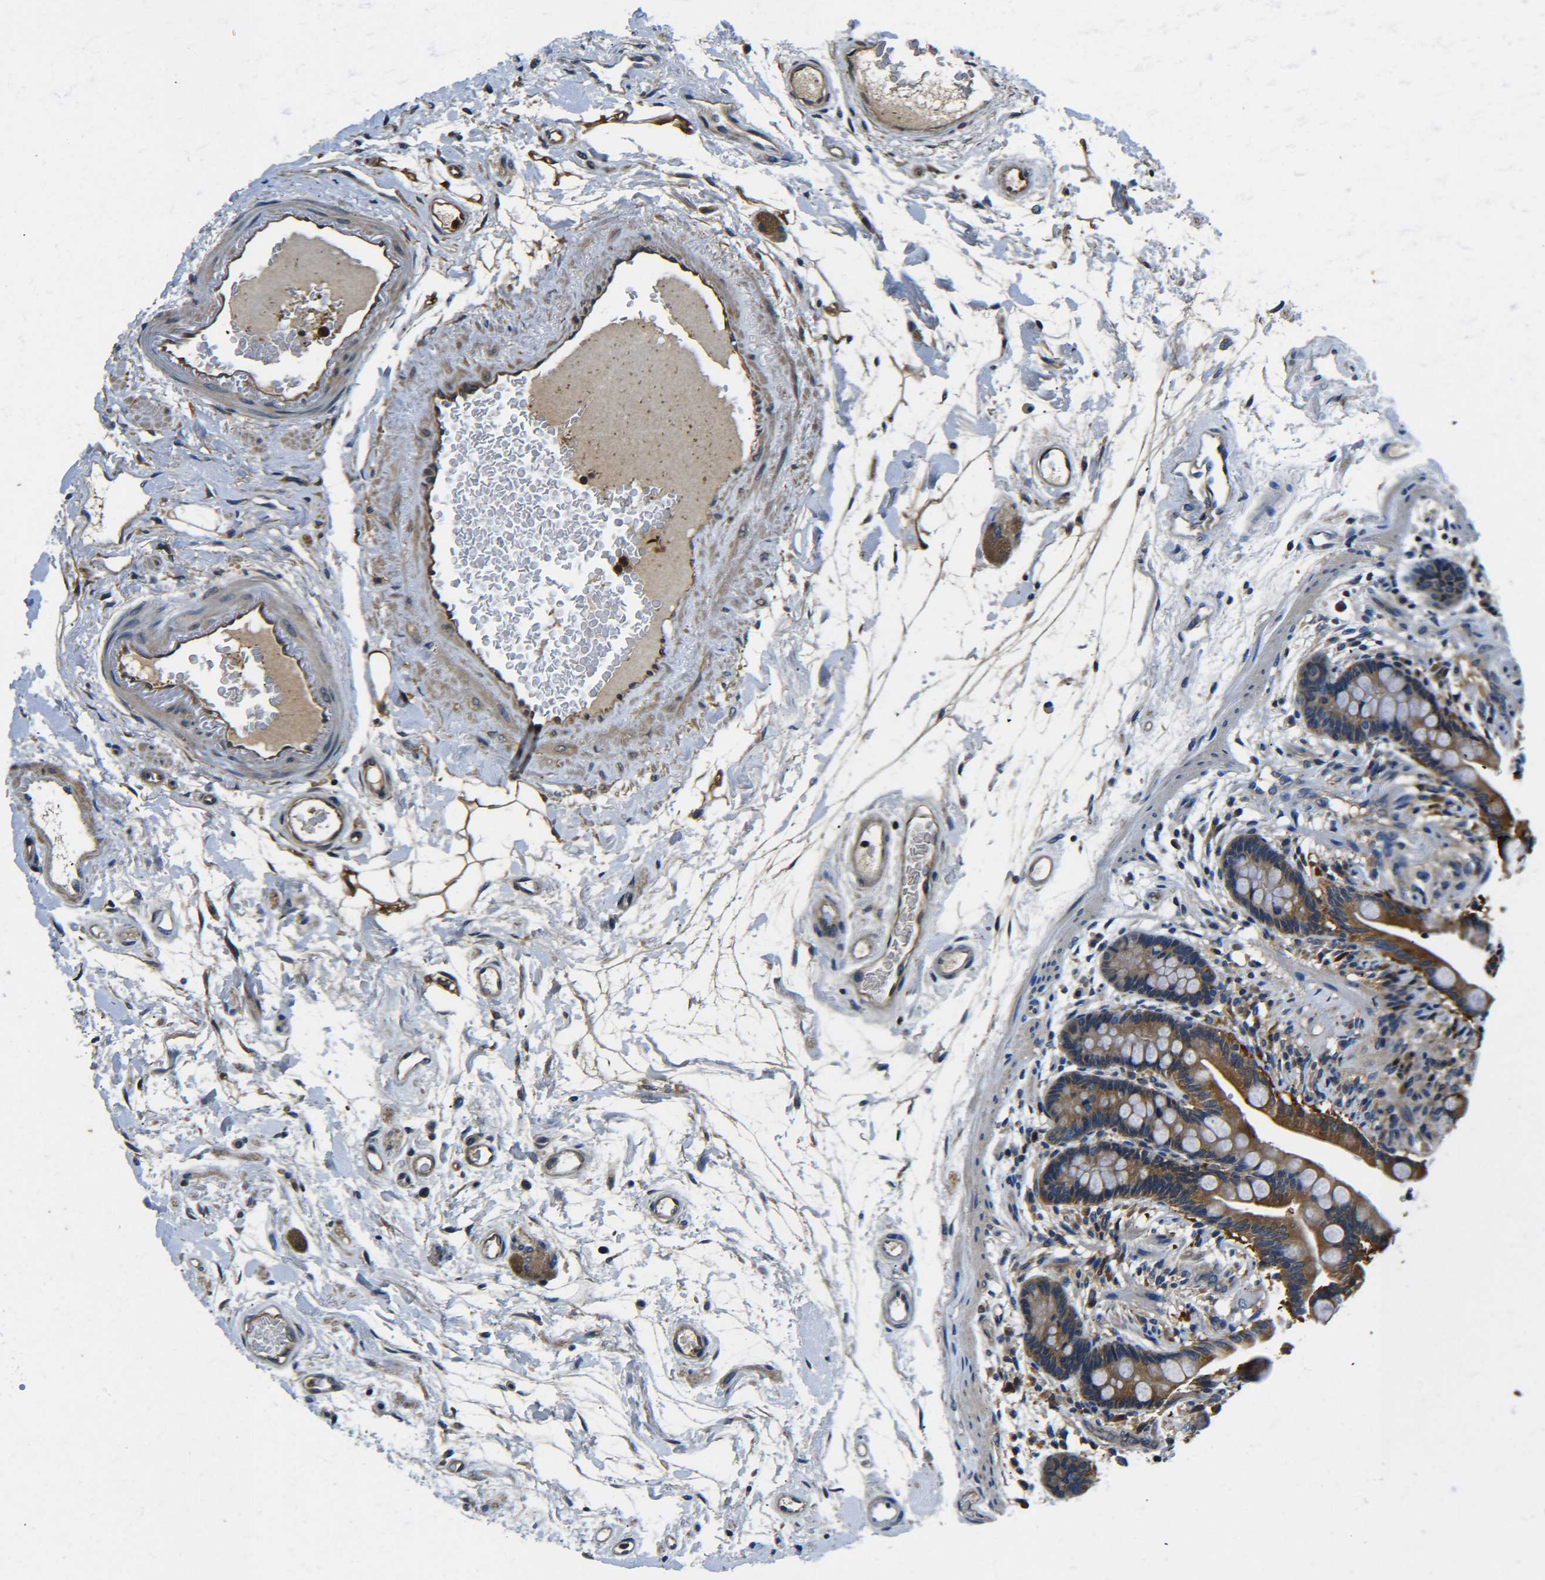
{"staining": {"intensity": "moderate", "quantity": ">75%", "location": "cytoplasmic/membranous"}, "tissue": "colon", "cell_type": "Endothelial cells", "image_type": "normal", "snomed": [{"axis": "morphology", "description": "Normal tissue, NOS"}, {"axis": "topography", "description": "Colon"}], "caption": "A brown stain highlights moderate cytoplasmic/membranous expression of a protein in endothelial cells of normal human colon. Using DAB (3,3'-diaminobenzidine) (brown) and hematoxylin (blue) stains, captured at high magnification using brightfield microscopy.", "gene": "PREB", "patient": {"sex": "male", "age": 73}}